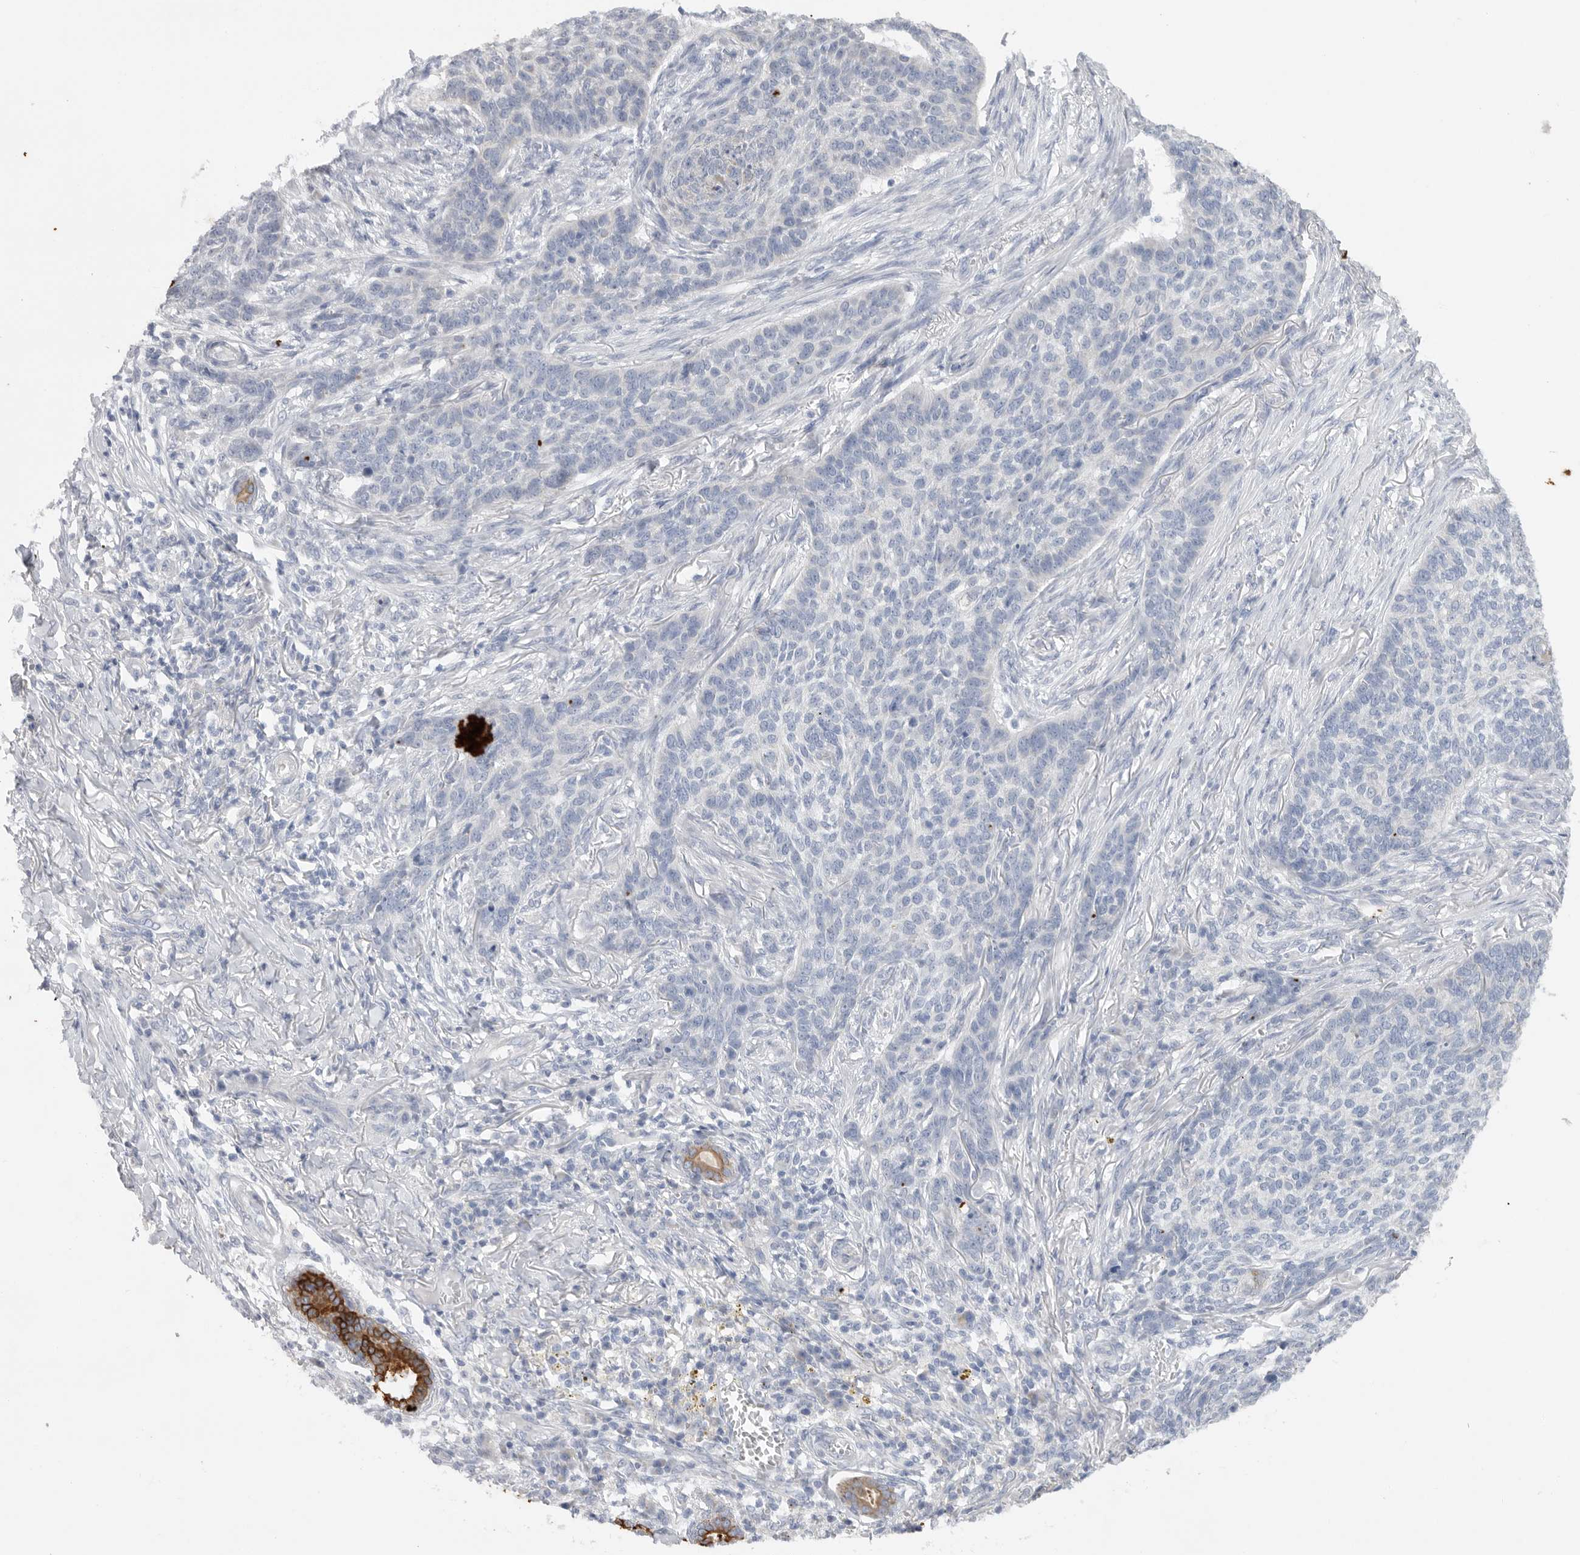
{"staining": {"intensity": "negative", "quantity": "none", "location": "none"}, "tissue": "skin cancer", "cell_type": "Tumor cells", "image_type": "cancer", "snomed": [{"axis": "morphology", "description": "Basal cell carcinoma"}, {"axis": "topography", "description": "Skin"}], "caption": "Immunohistochemistry (IHC) histopathology image of skin cancer stained for a protein (brown), which shows no positivity in tumor cells.", "gene": "MTFR1L", "patient": {"sex": "male", "age": 85}}